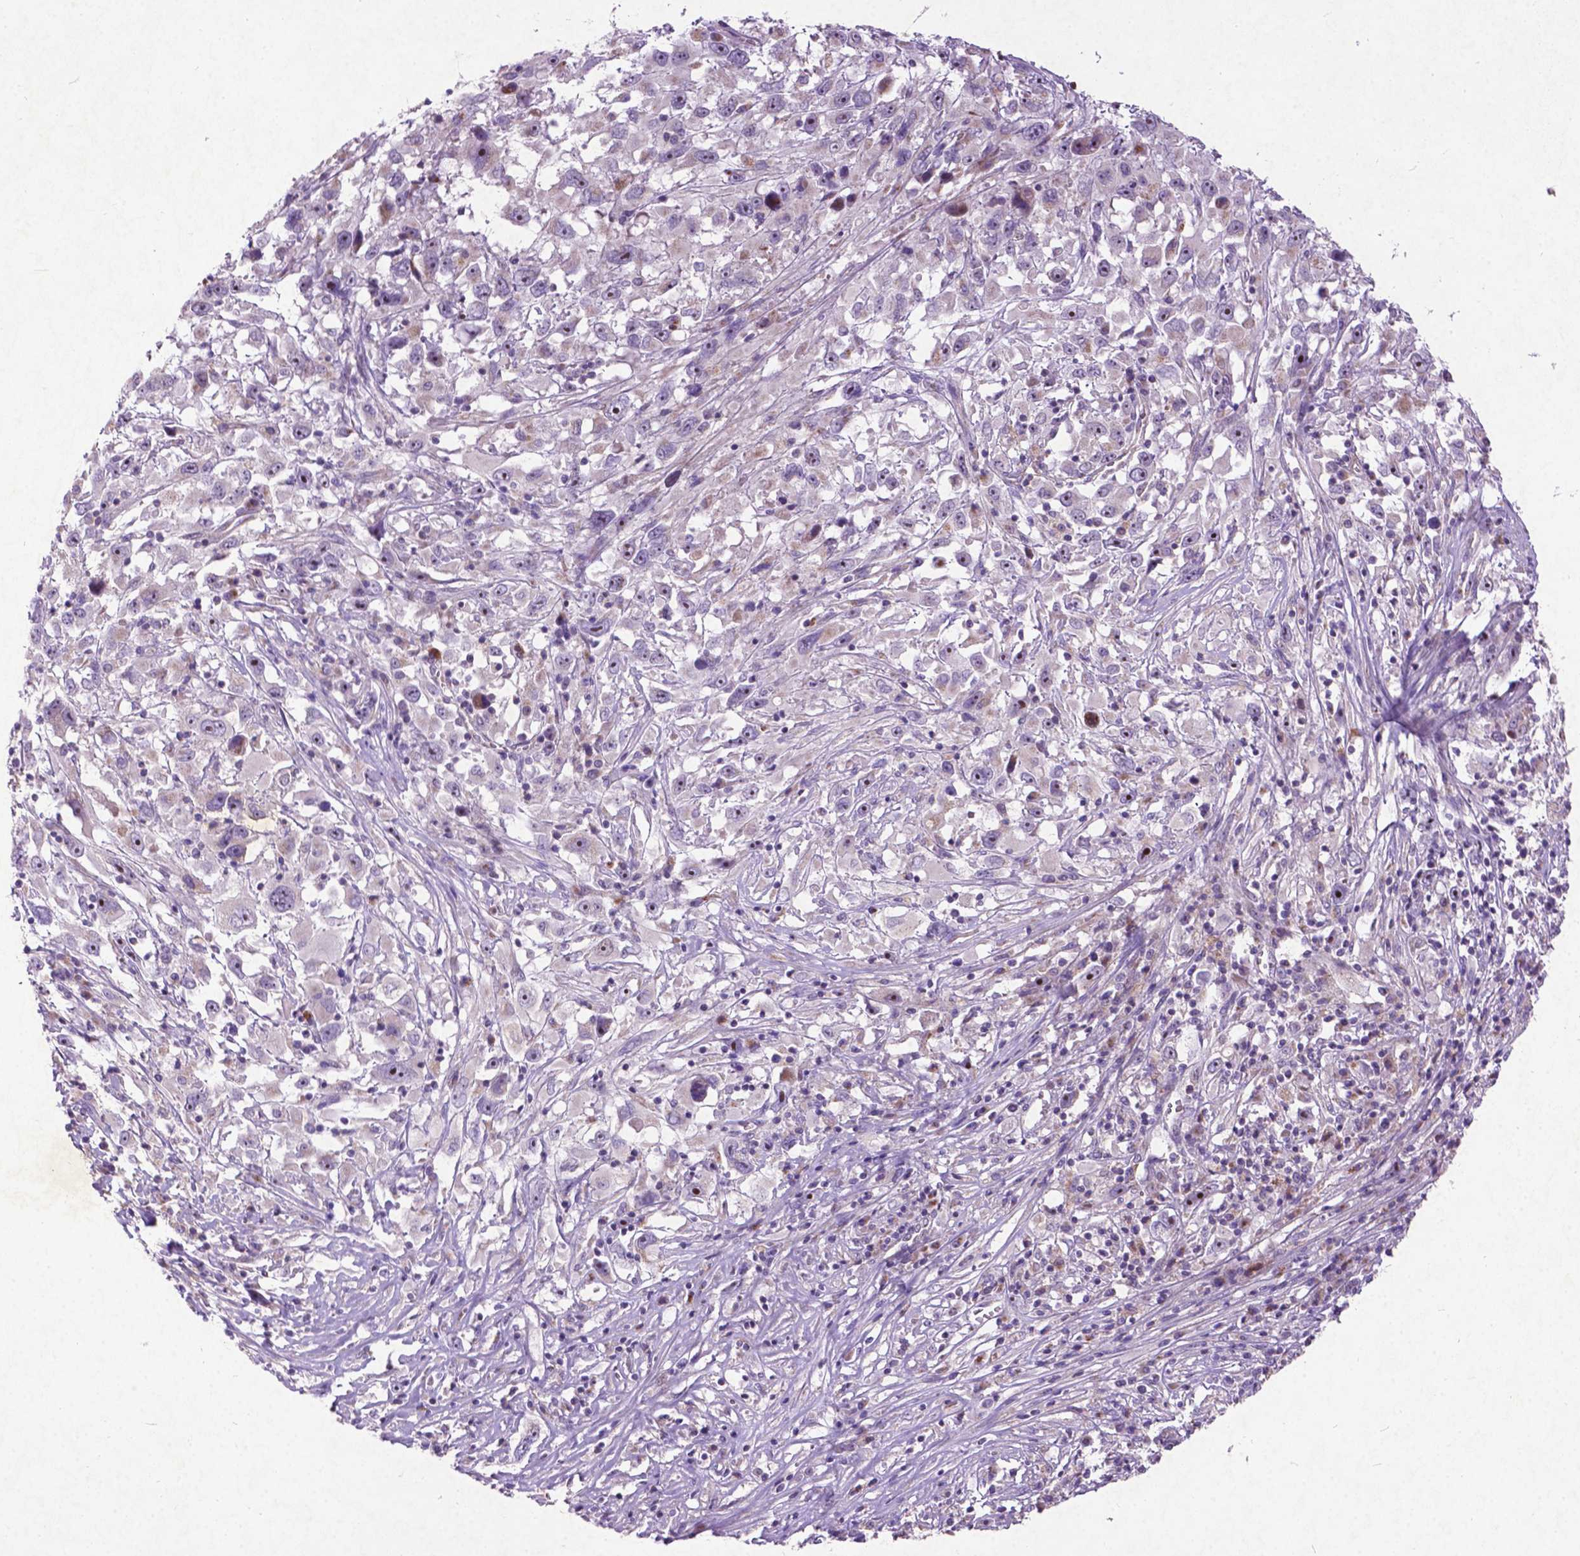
{"staining": {"intensity": "weak", "quantity": ">75%", "location": "nuclear"}, "tissue": "melanoma", "cell_type": "Tumor cells", "image_type": "cancer", "snomed": [{"axis": "morphology", "description": "Malignant melanoma, Metastatic site"}, {"axis": "topography", "description": "Soft tissue"}], "caption": "A high-resolution micrograph shows immunohistochemistry (IHC) staining of melanoma, which reveals weak nuclear expression in about >75% of tumor cells.", "gene": "ATG4D", "patient": {"sex": "male", "age": 50}}